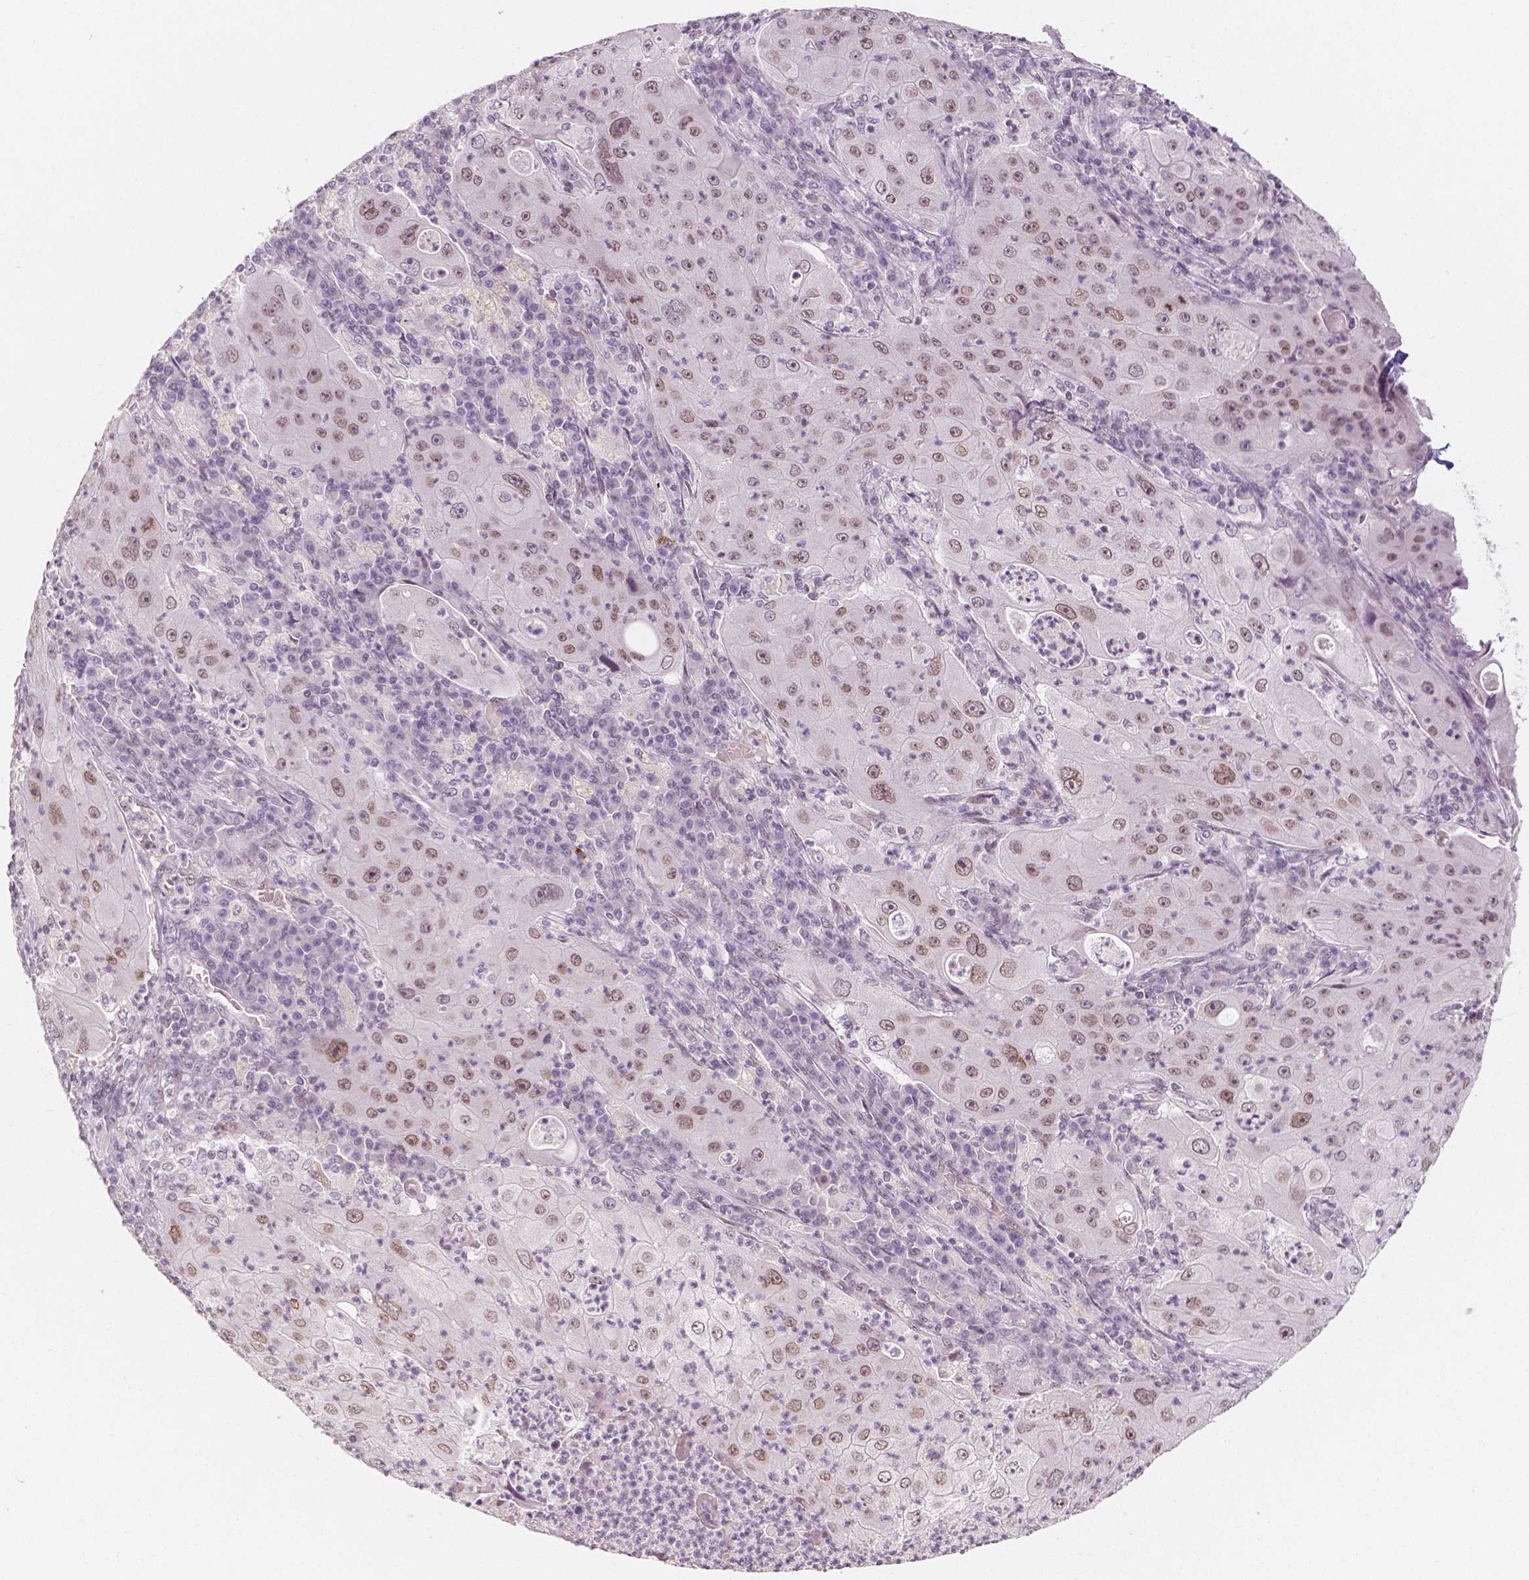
{"staining": {"intensity": "moderate", "quantity": ">75%", "location": "nuclear"}, "tissue": "lung cancer", "cell_type": "Tumor cells", "image_type": "cancer", "snomed": [{"axis": "morphology", "description": "Squamous cell carcinoma, NOS"}, {"axis": "topography", "description": "Lung"}], "caption": "IHC of human lung squamous cell carcinoma reveals medium levels of moderate nuclear staining in approximately >75% of tumor cells.", "gene": "KDM5B", "patient": {"sex": "female", "age": 59}}